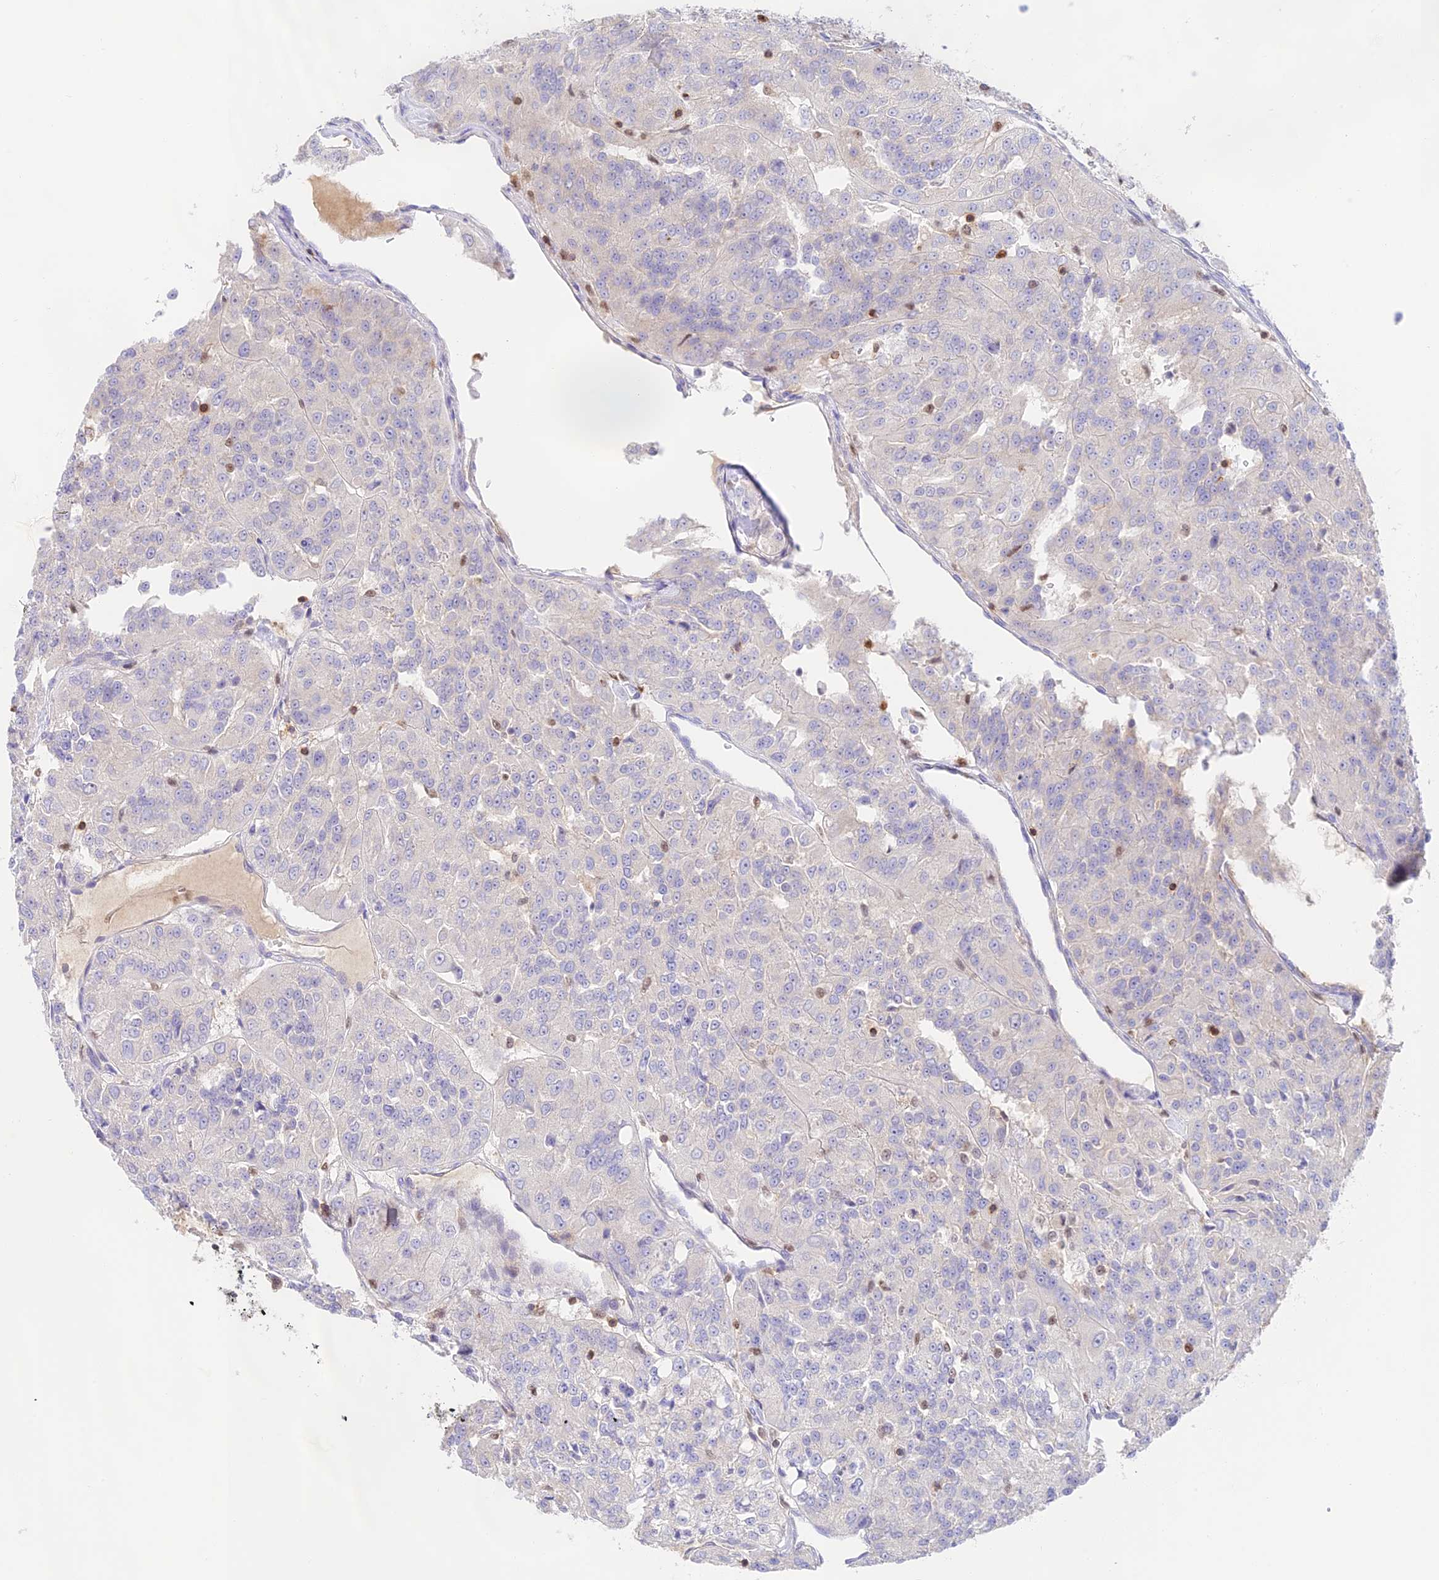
{"staining": {"intensity": "negative", "quantity": "none", "location": "none"}, "tissue": "renal cancer", "cell_type": "Tumor cells", "image_type": "cancer", "snomed": [{"axis": "morphology", "description": "Adenocarcinoma, NOS"}, {"axis": "topography", "description": "Kidney"}], "caption": "The photomicrograph demonstrates no staining of tumor cells in renal cancer (adenocarcinoma).", "gene": "DENND1C", "patient": {"sex": "female", "age": 63}}